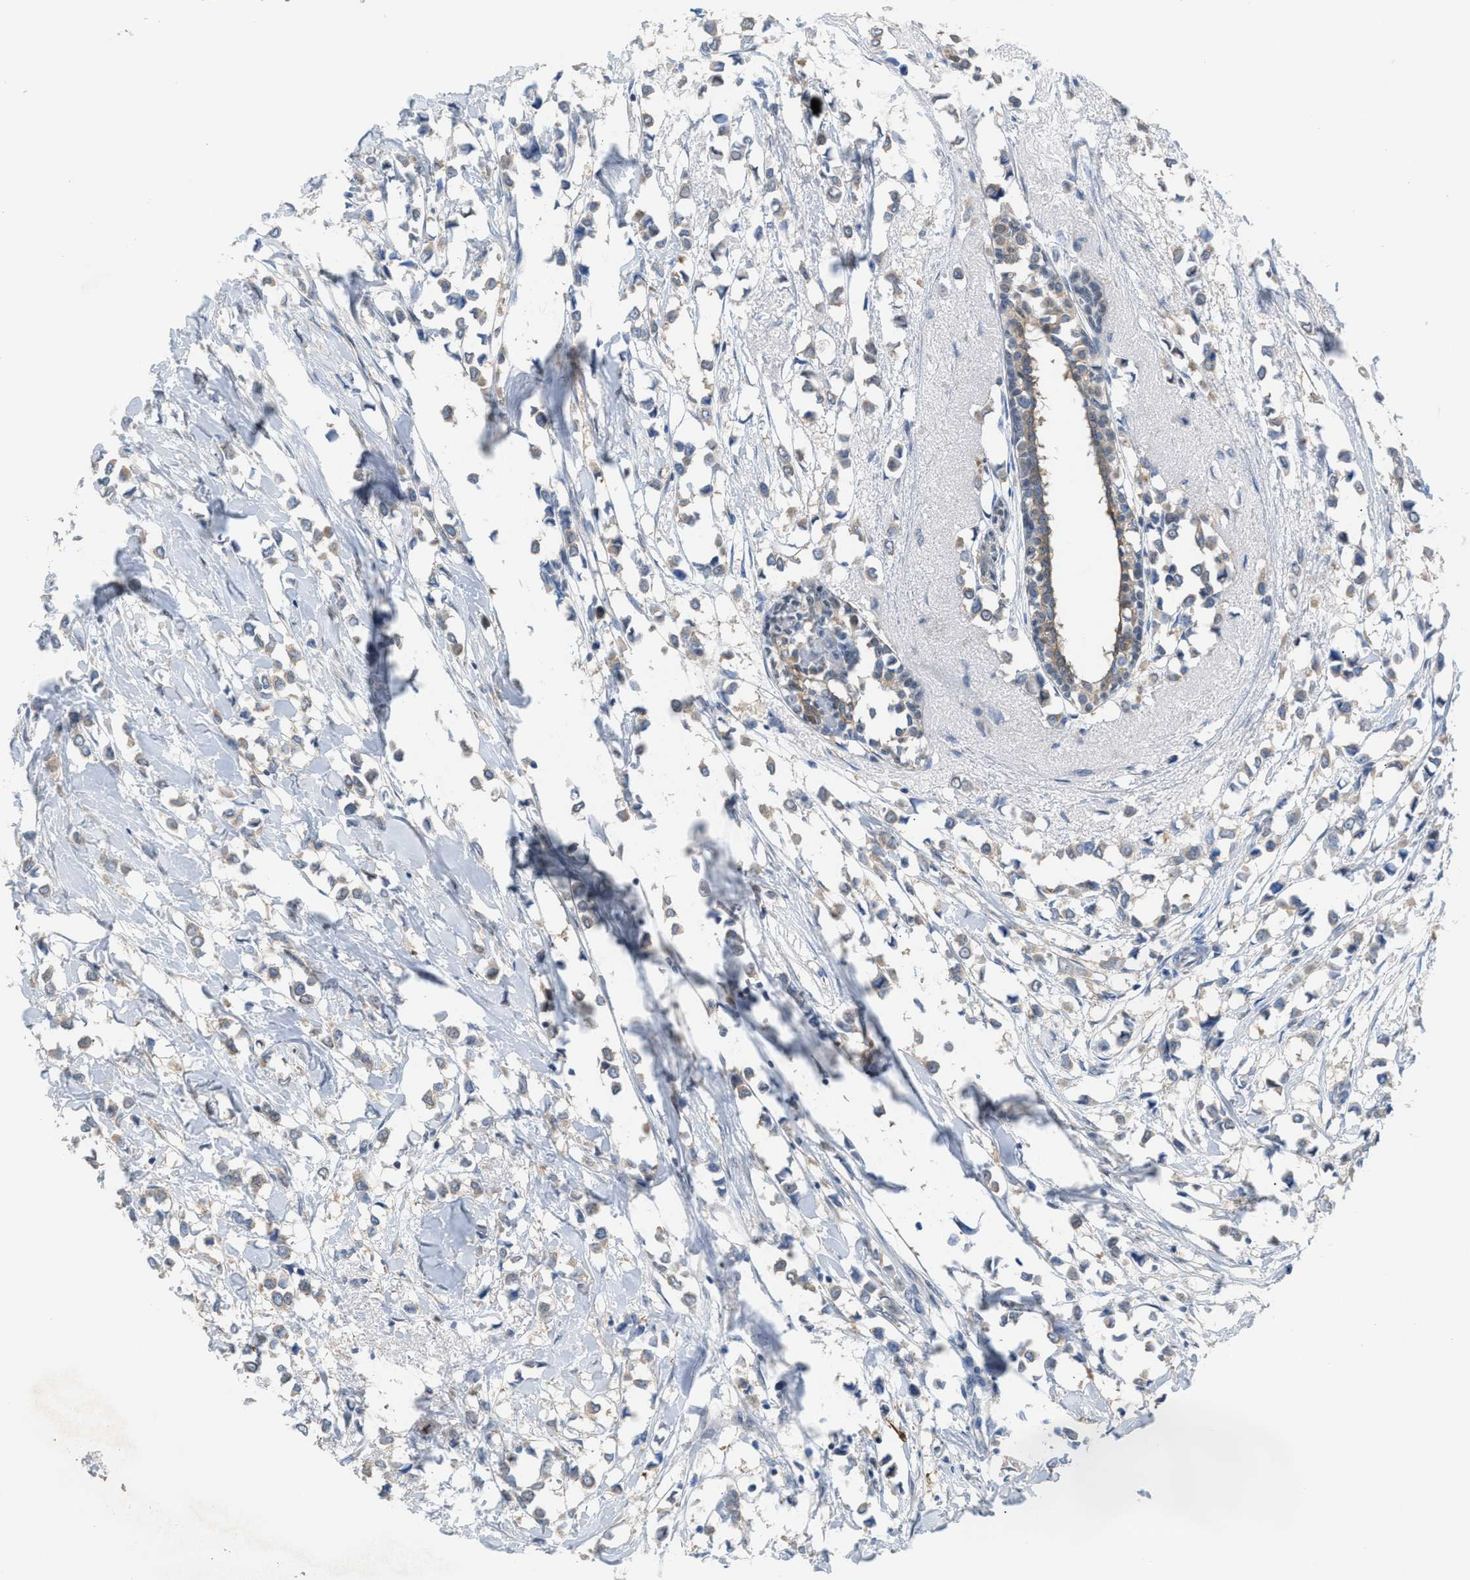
{"staining": {"intensity": "weak", "quantity": "25%-75%", "location": "cytoplasmic/membranous"}, "tissue": "breast cancer", "cell_type": "Tumor cells", "image_type": "cancer", "snomed": [{"axis": "morphology", "description": "Lobular carcinoma"}, {"axis": "topography", "description": "Breast"}], "caption": "This histopathology image shows immunohistochemistry (IHC) staining of lobular carcinoma (breast), with low weak cytoplasmic/membranous staining in approximately 25%-75% of tumor cells.", "gene": "PPM1D", "patient": {"sex": "female", "age": 51}}